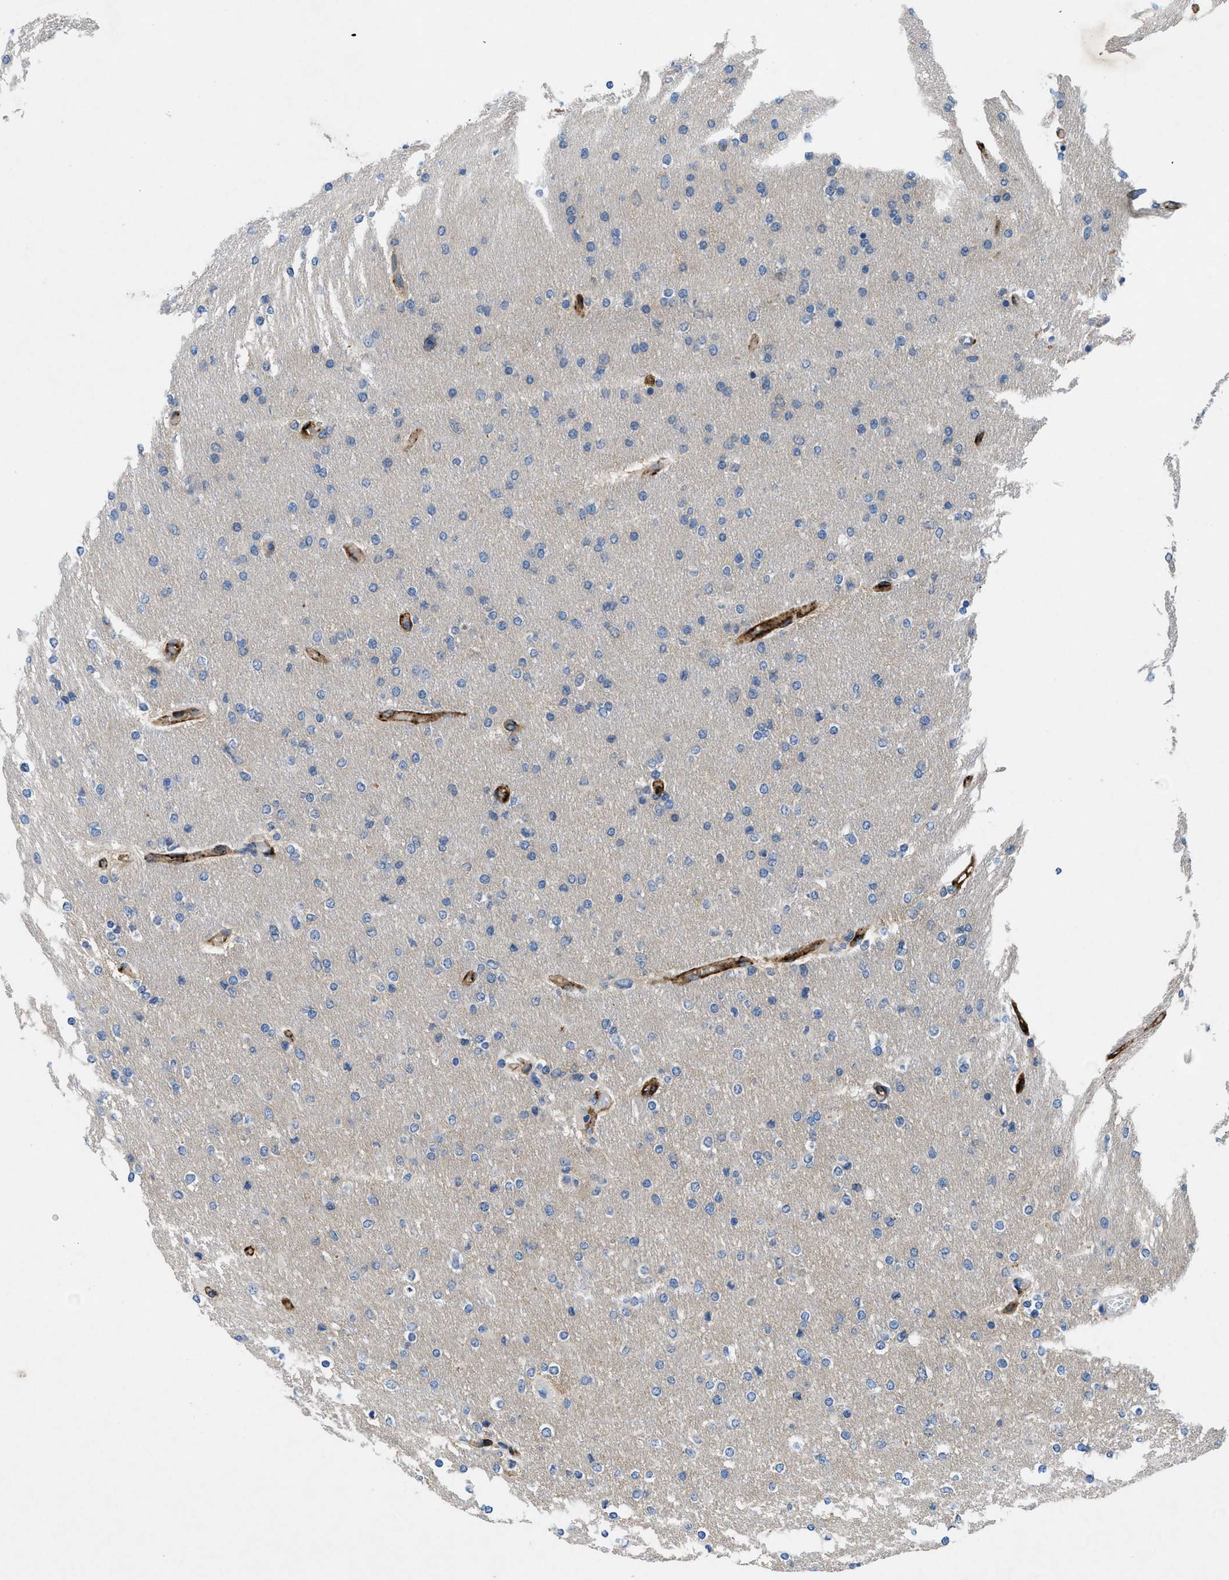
{"staining": {"intensity": "moderate", "quantity": "<25%", "location": "cytoplasmic/membranous"}, "tissue": "glioma", "cell_type": "Tumor cells", "image_type": "cancer", "snomed": [{"axis": "morphology", "description": "Glioma, malignant, High grade"}, {"axis": "topography", "description": "Cerebral cortex"}], "caption": "Immunohistochemistry of glioma displays low levels of moderate cytoplasmic/membranous staining in approximately <25% of tumor cells.", "gene": "PGR", "patient": {"sex": "female", "age": 36}}